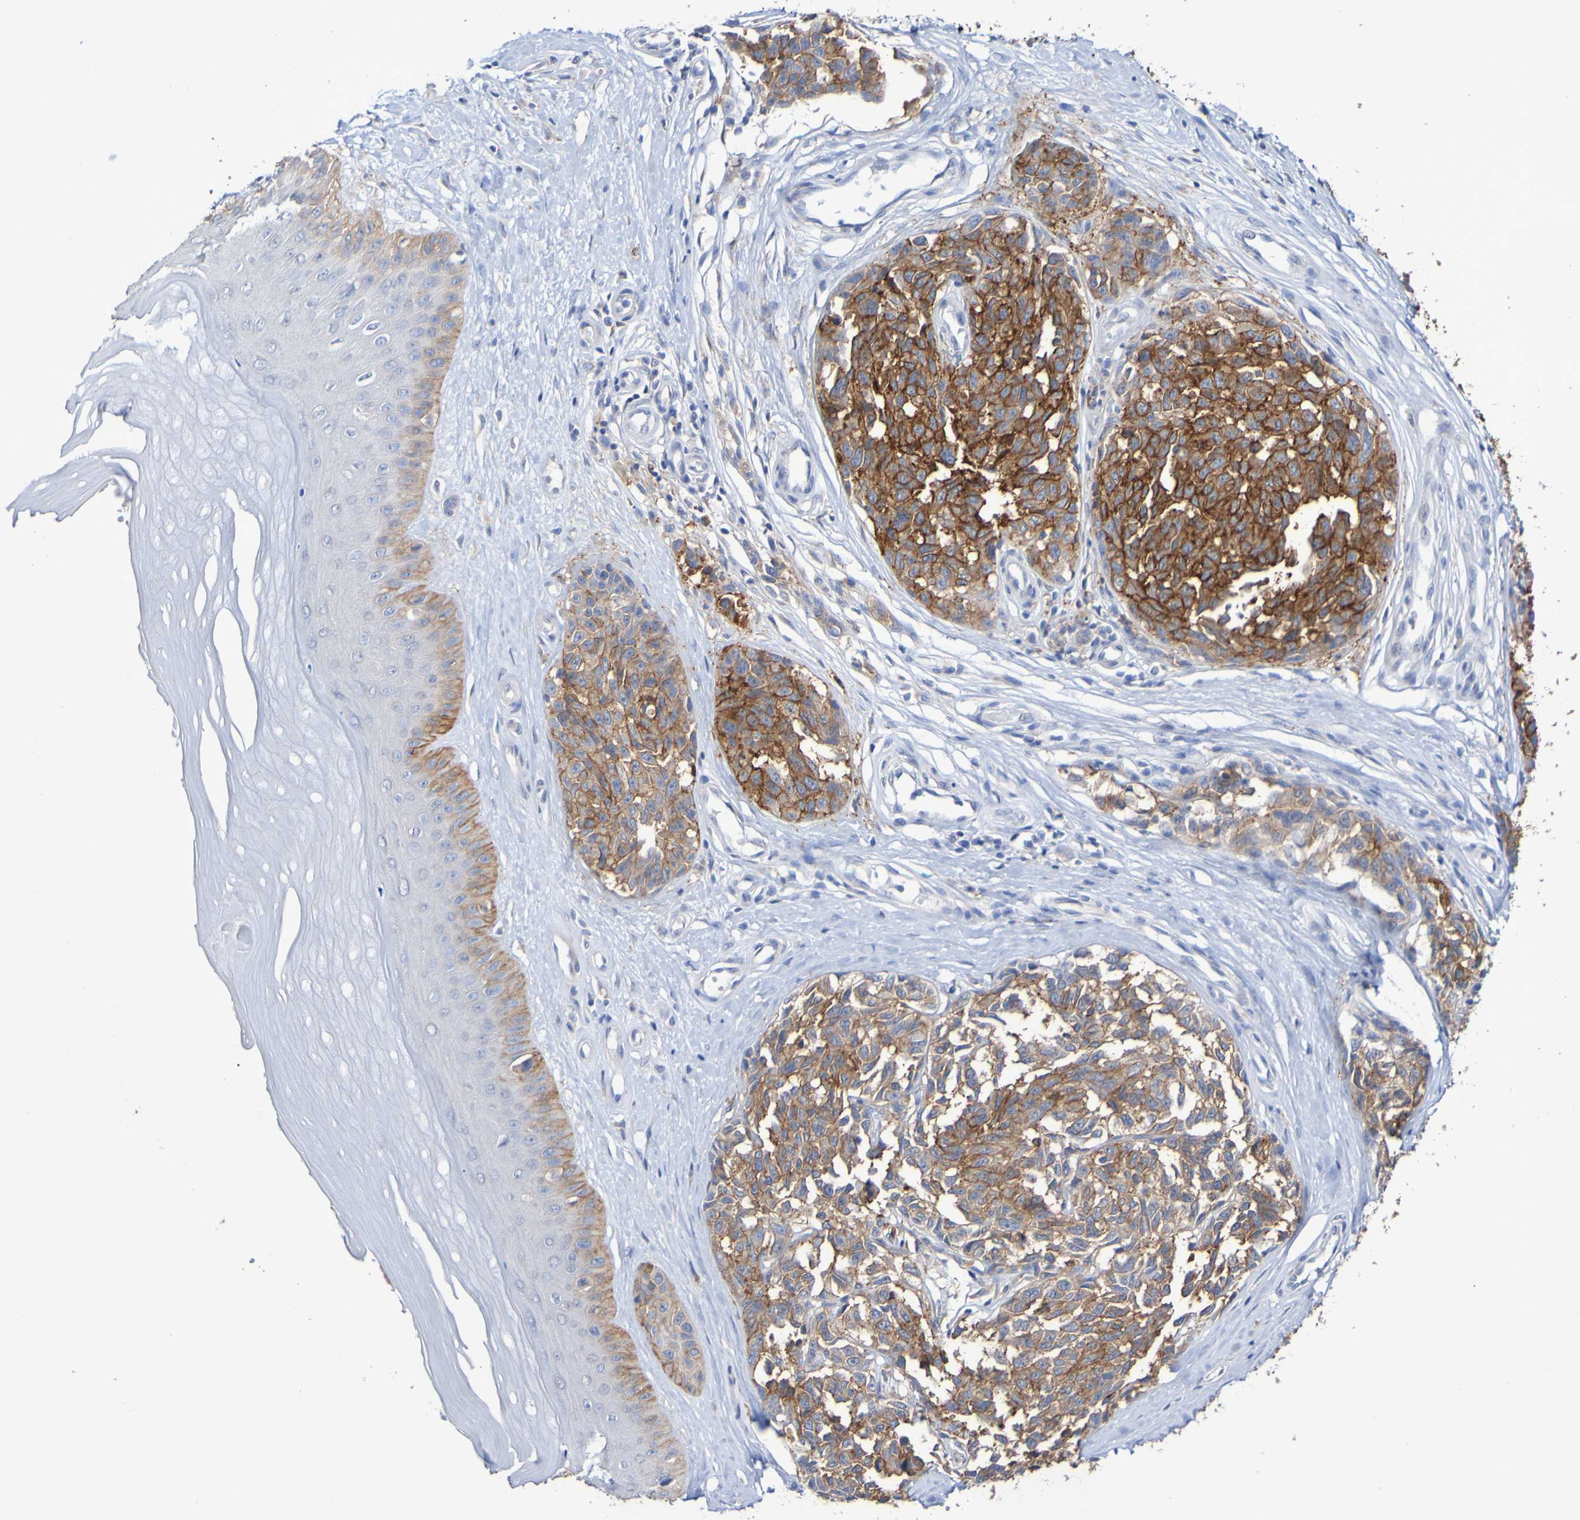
{"staining": {"intensity": "strong", "quantity": ">75%", "location": "cytoplasmic/membranous"}, "tissue": "melanoma", "cell_type": "Tumor cells", "image_type": "cancer", "snomed": [{"axis": "morphology", "description": "Malignant melanoma, NOS"}, {"axis": "topography", "description": "Skin"}], "caption": "About >75% of tumor cells in malignant melanoma exhibit strong cytoplasmic/membranous protein staining as visualized by brown immunohistochemical staining.", "gene": "SLC3A2", "patient": {"sex": "female", "age": 64}}